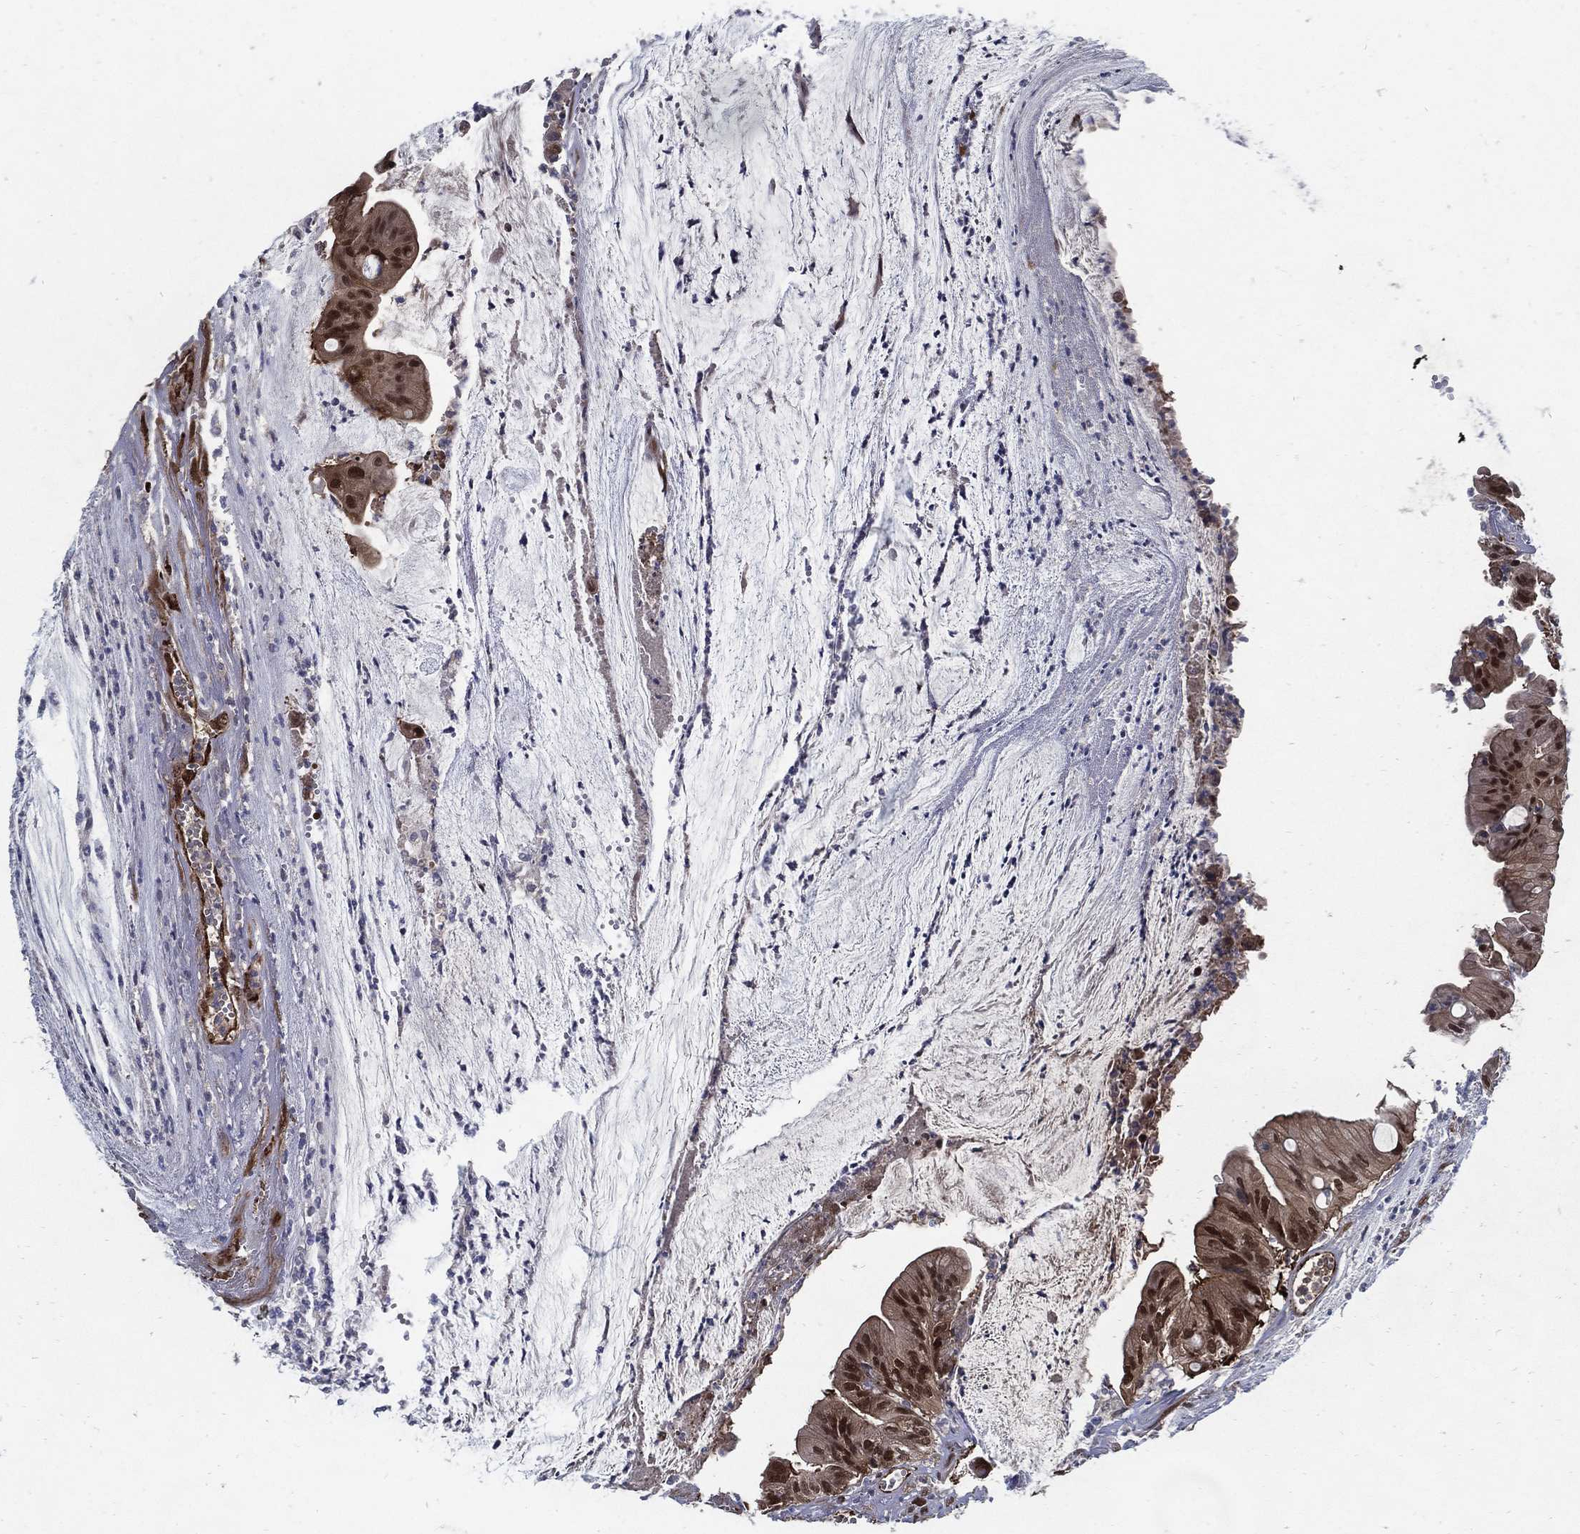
{"staining": {"intensity": "strong", "quantity": "25%-75%", "location": "nuclear"}, "tissue": "colorectal cancer", "cell_type": "Tumor cells", "image_type": "cancer", "snomed": [{"axis": "morphology", "description": "Adenocarcinoma, NOS"}, {"axis": "topography", "description": "Colon"}], "caption": "The photomicrograph reveals a brown stain indicating the presence of a protein in the nuclear of tumor cells in colorectal cancer (adenocarcinoma).", "gene": "ARHGAP11A", "patient": {"sex": "female", "age": 69}}